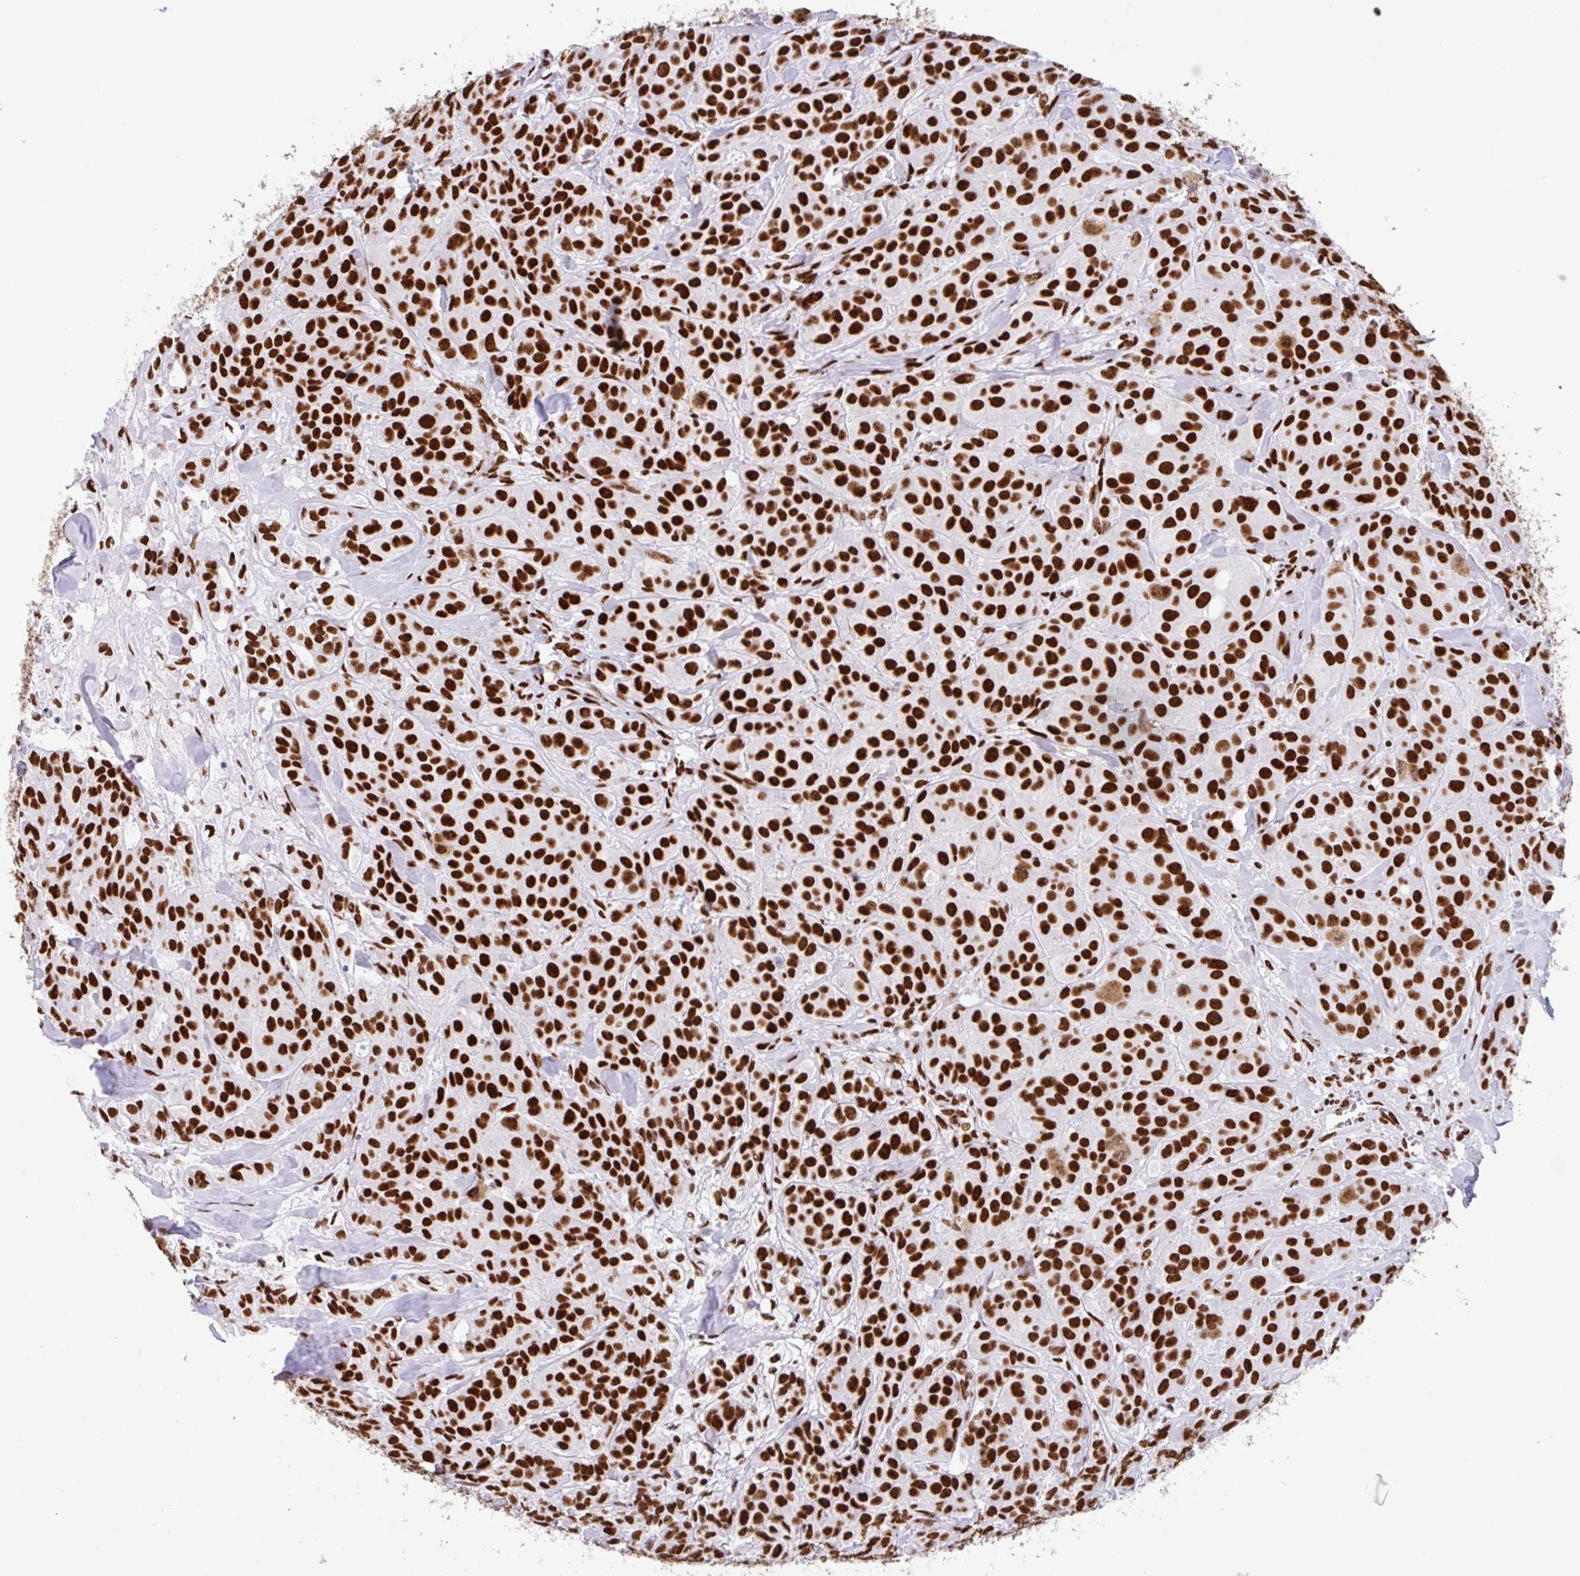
{"staining": {"intensity": "strong", "quantity": ">75%", "location": "nuclear"}, "tissue": "breast cancer", "cell_type": "Tumor cells", "image_type": "cancer", "snomed": [{"axis": "morphology", "description": "Normal tissue, NOS"}, {"axis": "morphology", "description": "Duct carcinoma"}, {"axis": "topography", "description": "Breast"}], "caption": "Breast invasive ductal carcinoma stained with a brown dye displays strong nuclear positive positivity in about >75% of tumor cells.", "gene": "KHDRBS1", "patient": {"sex": "female", "age": 43}}